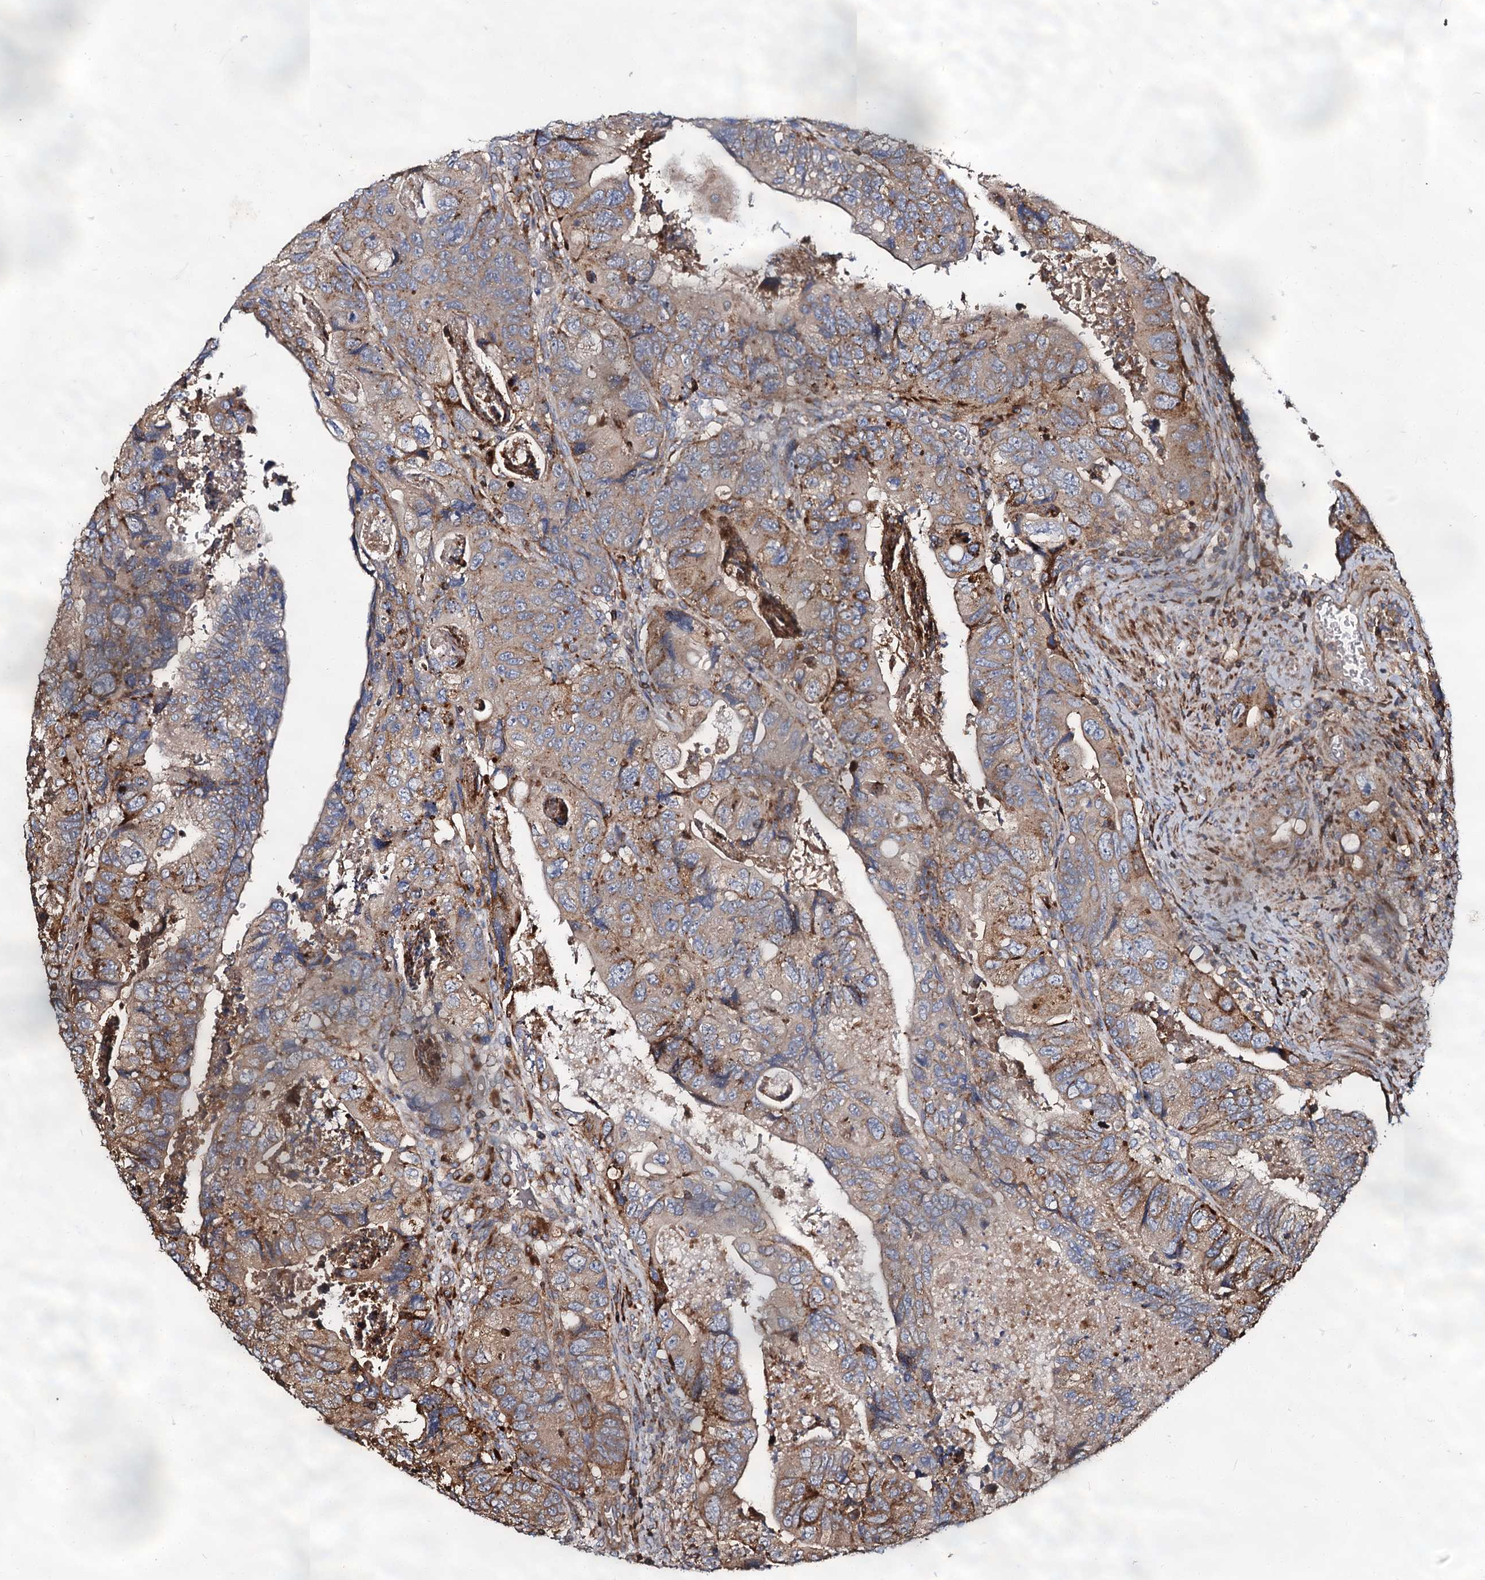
{"staining": {"intensity": "moderate", "quantity": ">75%", "location": "cytoplasmic/membranous"}, "tissue": "colorectal cancer", "cell_type": "Tumor cells", "image_type": "cancer", "snomed": [{"axis": "morphology", "description": "Adenocarcinoma, NOS"}, {"axis": "topography", "description": "Rectum"}], "caption": "This is an image of immunohistochemistry (IHC) staining of adenocarcinoma (colorectal), which shows moderate expression in the cytoplasmic/membranous of tumor cells.", "gene": "WDR73", "patient": {"sex": "male", "age": 63}}